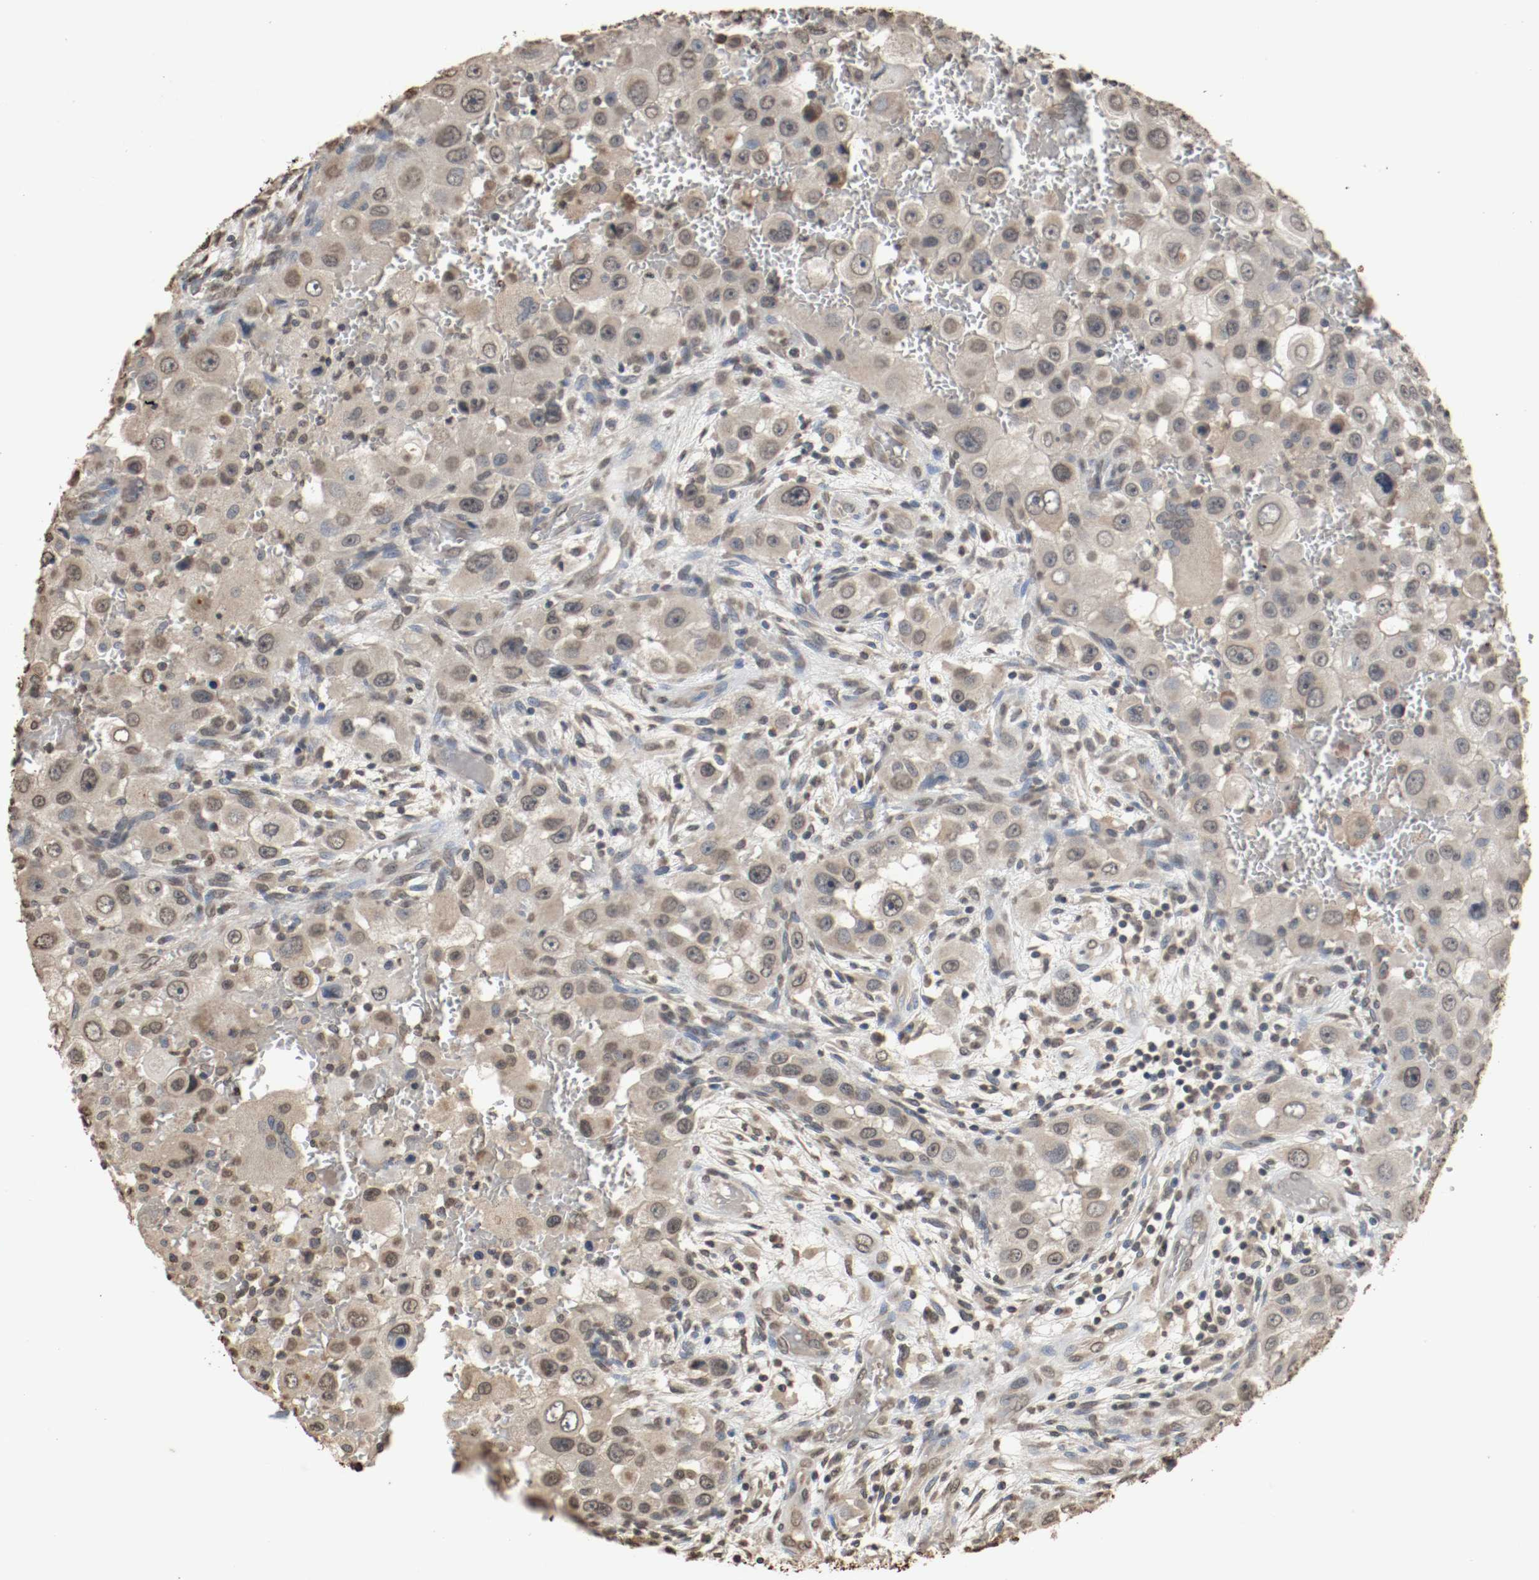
{"staining": {"intensity": "weak", "quantity": "25%-75%", "location": "cytoplasmic/membranous"}, "tissue": "head and neck cancer", "cell_type": "Tumor cells", "image_type": "cancer", "snomed": [{"axis": "morphology", "description": "Carcinoma, NOS"}, {"axis": "topography", "description": "Head-Neck"}], "caption": "Human carcinoma (head and neck) stained with a protein marker displays weak staining in tumor cells.", "gene": "RTN4", "patient": {"sex": "male", "age": 87}}